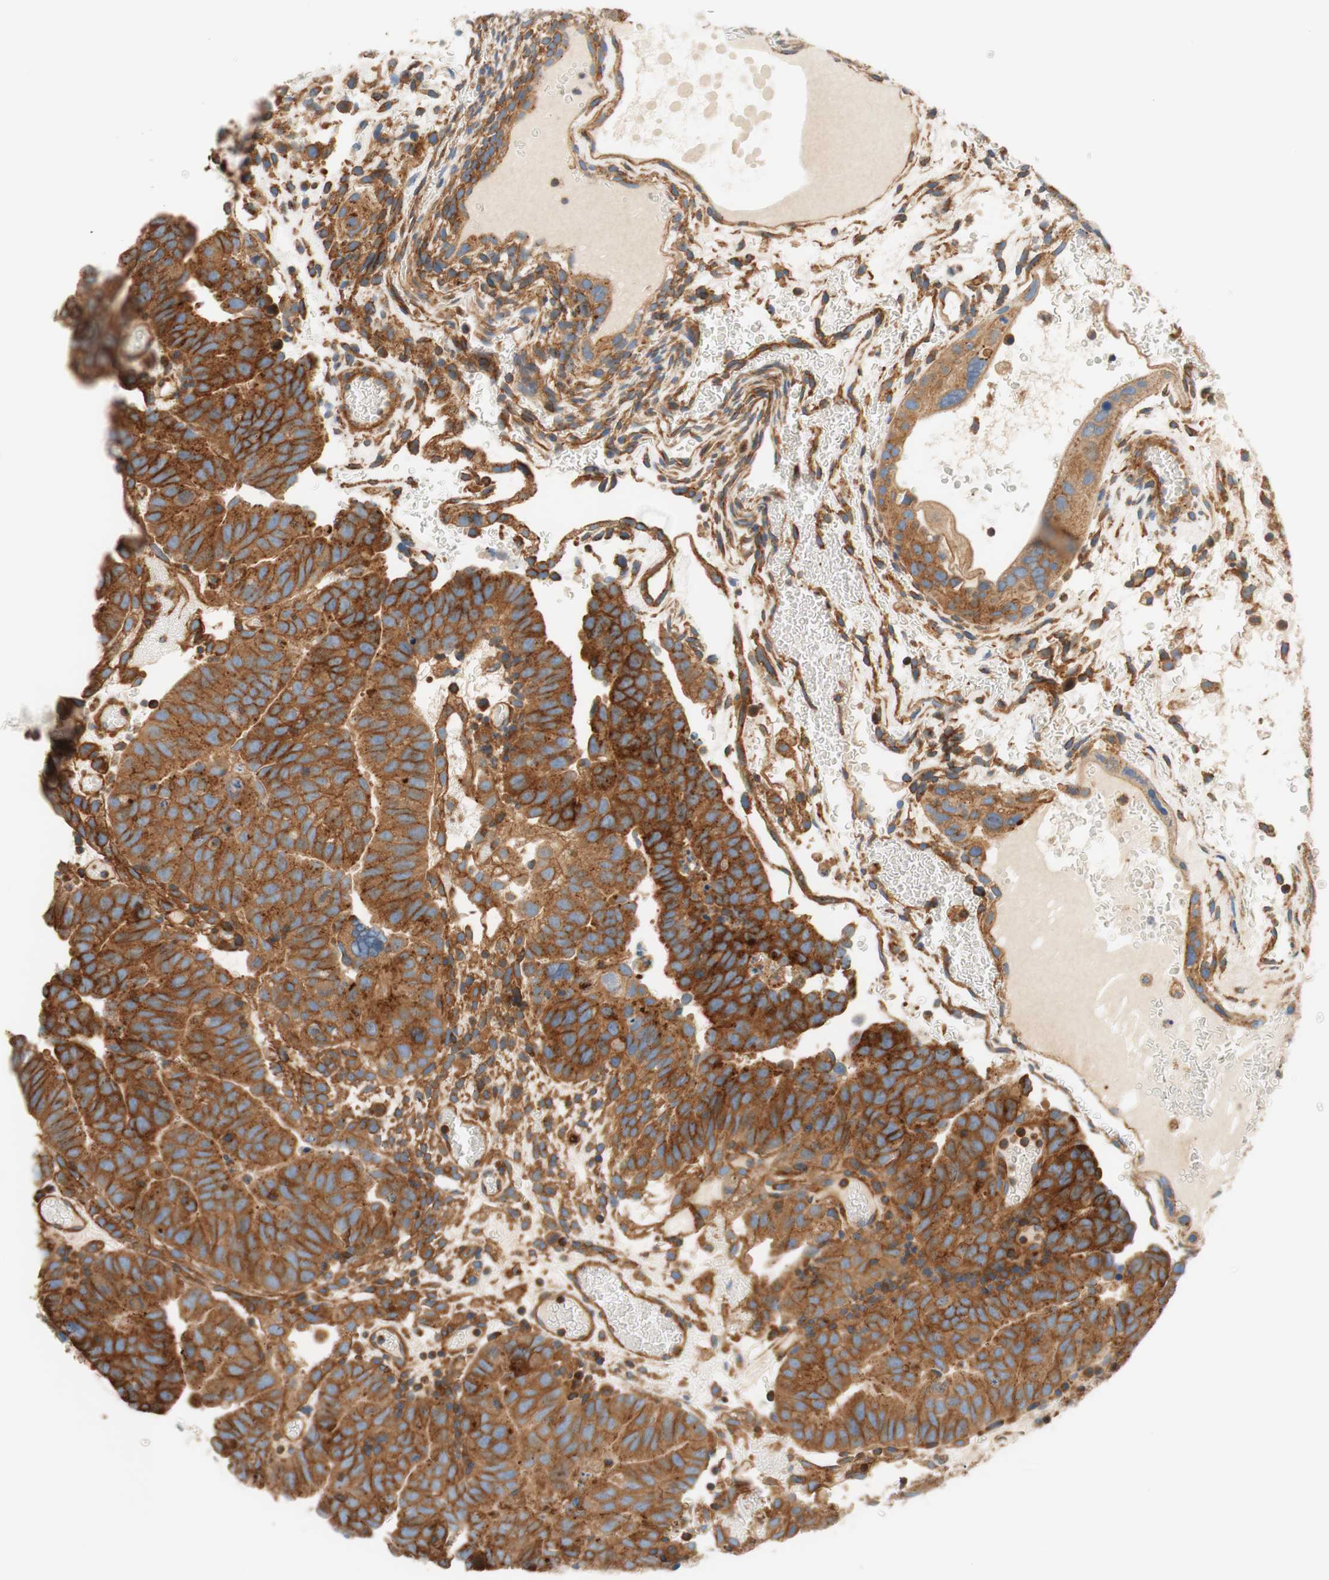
{"staining": {"intensity": "strong", "quantity": ">75%", "location": "cytoplasmic/membranous"}, "tissue": "testis cancer", "cell_type": "Tumor cells", "image_type": "cancer", "snomed": [{"axis": "morphology", "description": "Seminoma, NOS"}, {"axis": "morphology", "description": "Carcinoma, Embryonal, NOS"}, {"axis": "topography", "description": "Testis"}], "caption": "Tumor cells show strong cytoplasmic/membranous expression in approximately >75% of cells in testis cancer.", "gene": "VPS26A", "patient": {"sex": "male", "age": 52}}